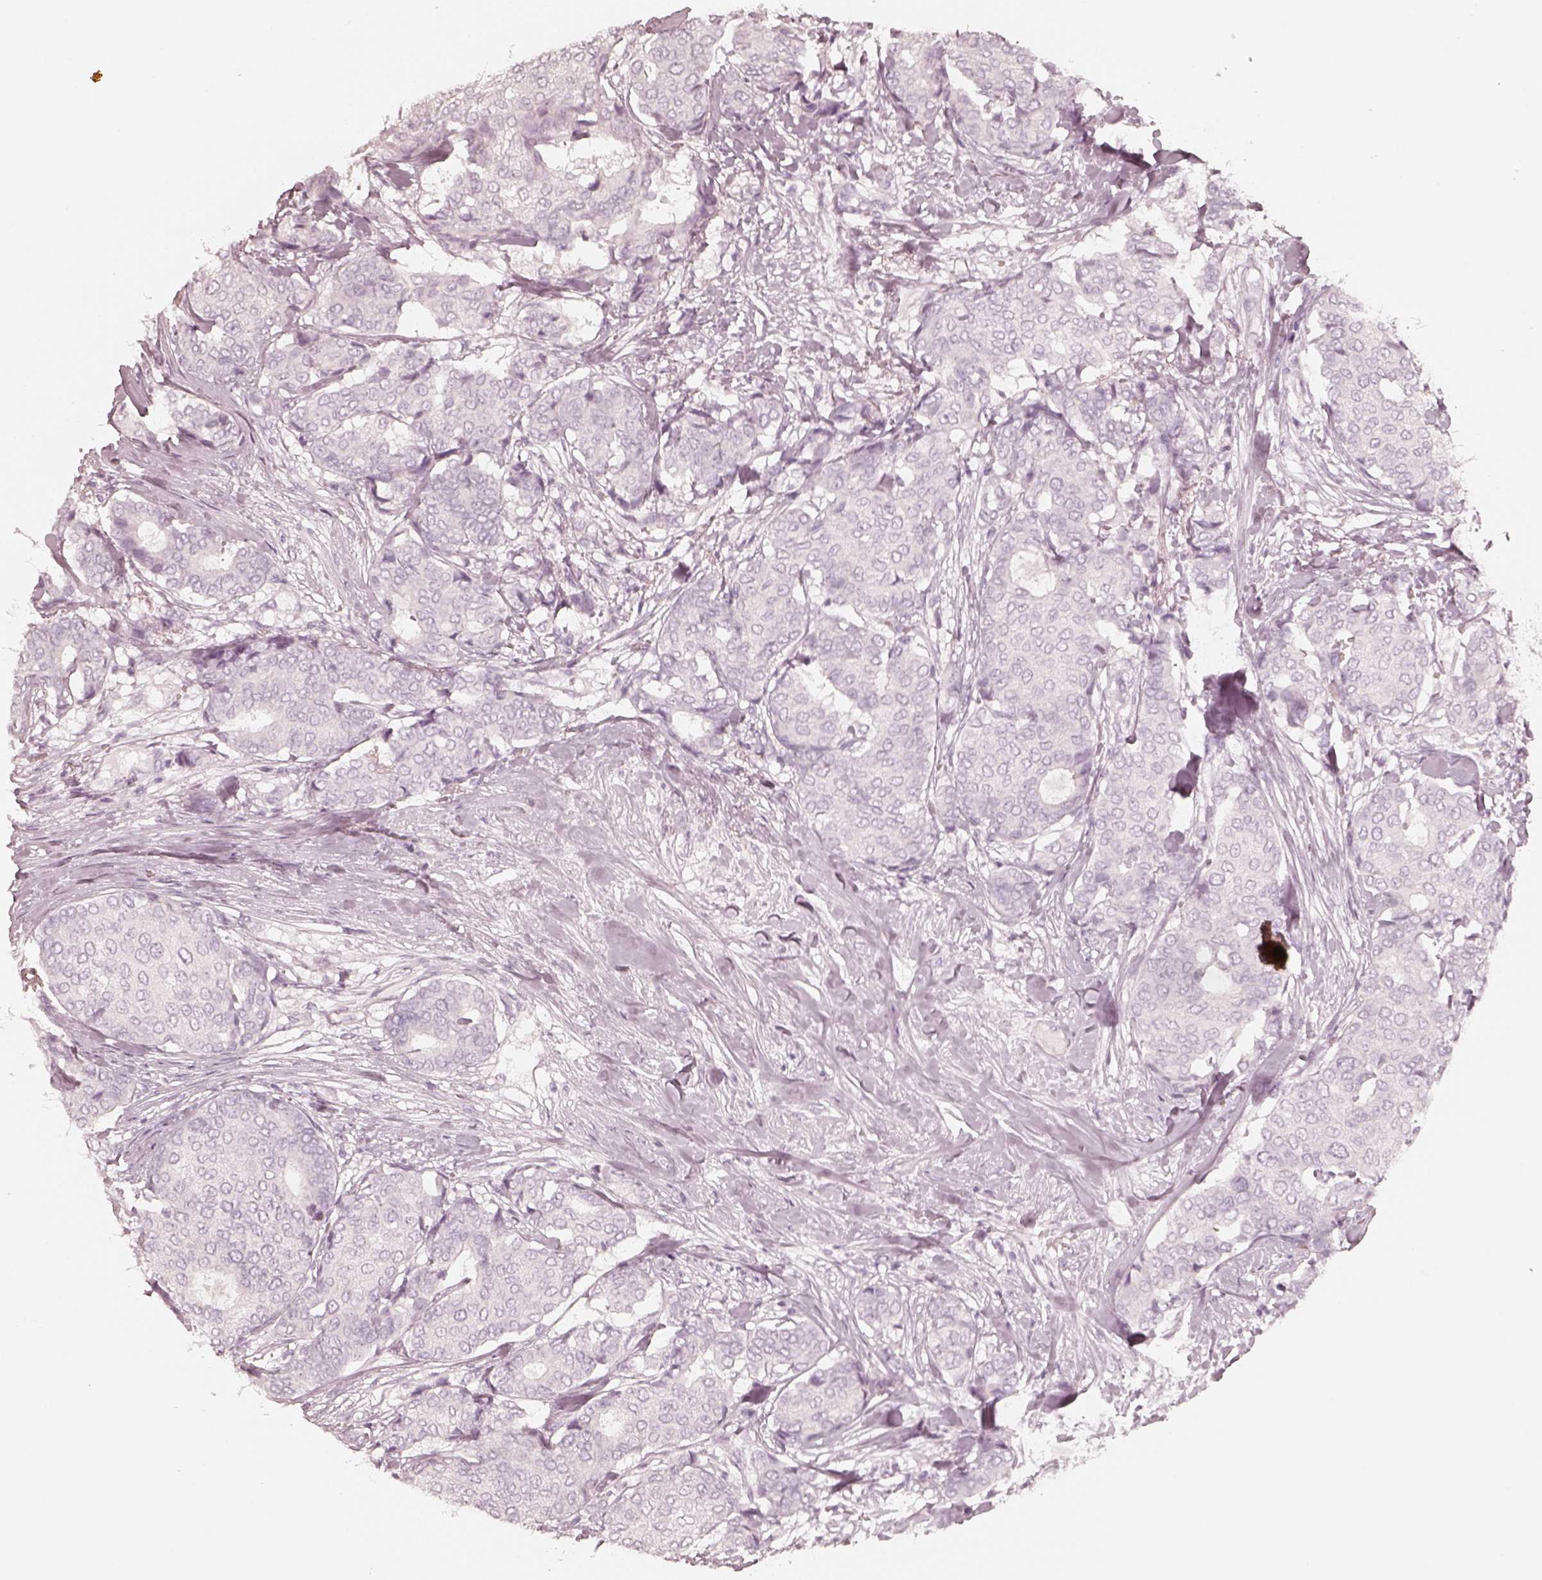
{"staining": {"intensity": "negative", "quantity": "none", "location": "none"}, "tissue": "breast cancer", "cell_type": "Tumor cells", "image_type": "cancer", "snomed": [{"axis": "morphology", "description": "Duct carcinoma"}, {"axis": "topography", "description": "Breast"}], "caption": "Tumor cells are negative for brown protein staining in breast intraductal carcinoma. (DAB (3,3'-diaminobenzidine) immunohistochemistry visualized using brightfield microscopy, high magnification).", "gene": "KRT82", "patient": {"sex": "female", "age": 75}}